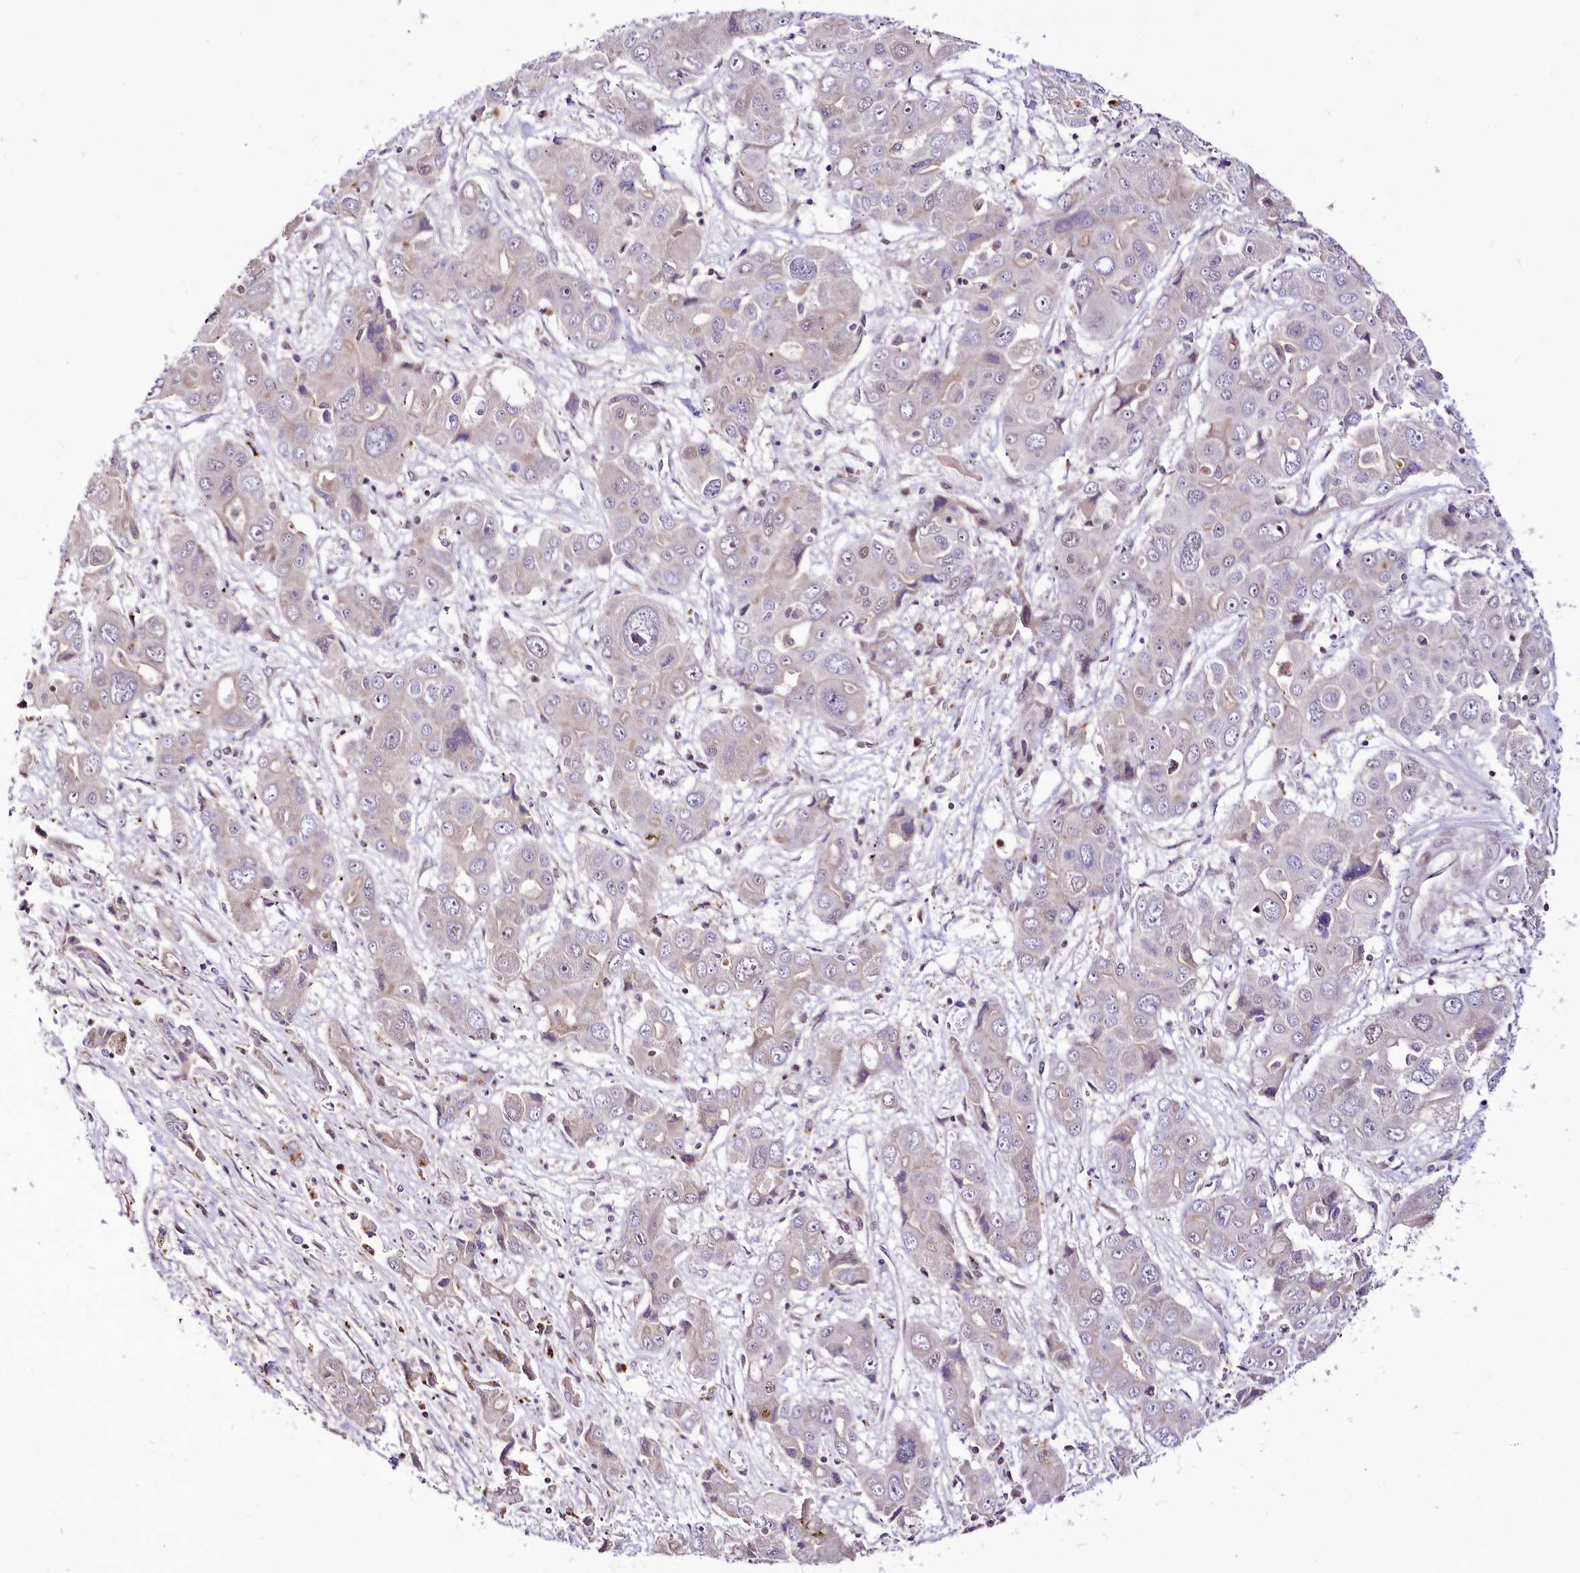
{"staining": {"intensity": "negative", "quantity": "none", "location": "none"}, "tissue": "liver cancer", "cell_type": "Tumor cells", "image_type": "cancer", "snomed": [{"axis": "morphology", "description": "Cholangiocarcinoma"}, {"axis": "topography", "description": "Liver"}], "caption": "This is an IHC micrograph of liver cholangiocarcinoma. There is no staining in tumor cells.", "gene": "POLA2", "patient": {"sex": "male", "age": 67}}